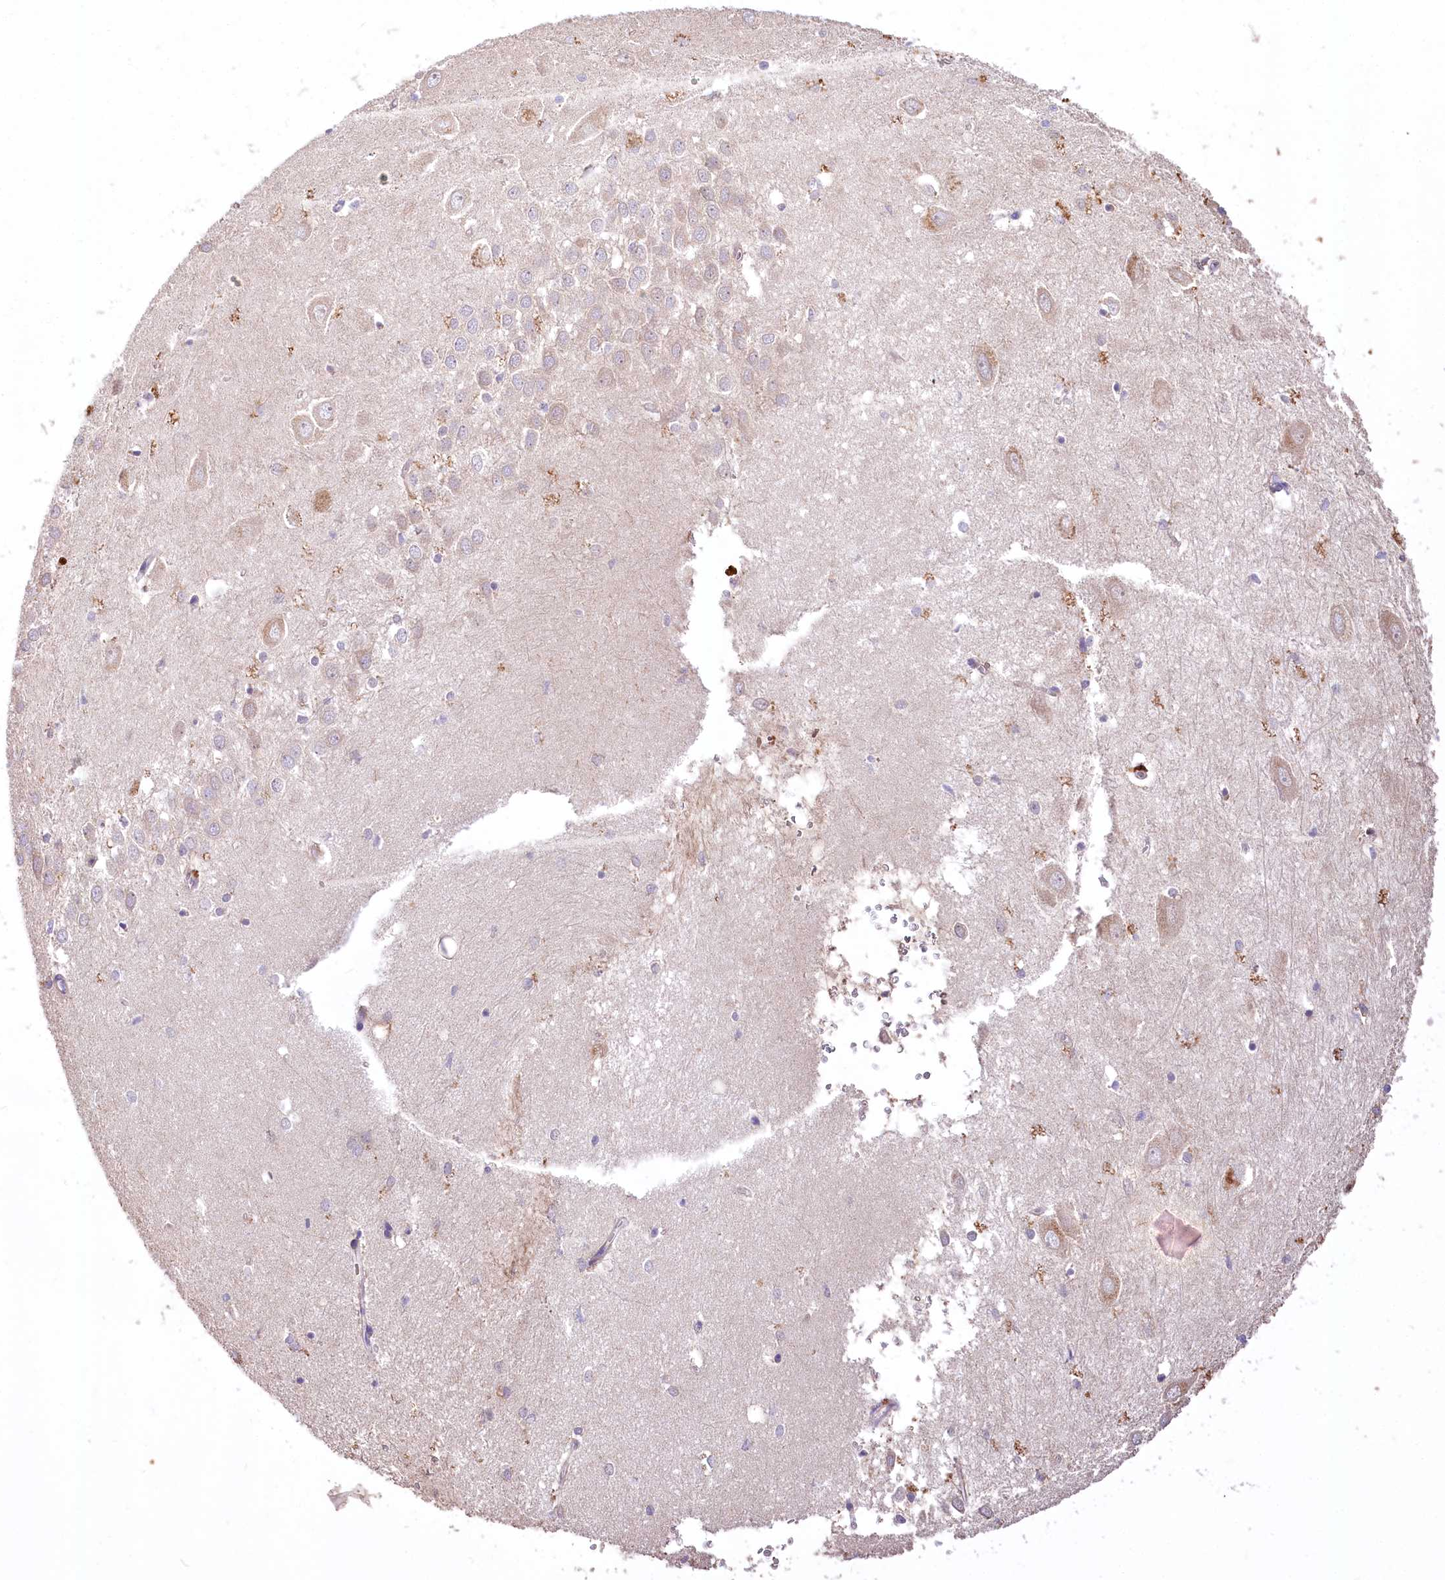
{"staining": {"intensity": "negative", "quantity": "none", "location": "none"}, "tissue": "hippocampus", "cell_type": "Glial cells", "image_type": "normal", "snomed": [{"axis": "morphology", "description": "Normal tissue, NOS"}, {"axis": "topography", "description": "Hippocampus"}], "caption": "DAB immunohistochemical staining of unremarkable hippocampus exhibits no significant staining in glial cells.", "gene": "PCYOX1L", "patient": {"sex": "female", "age": 64}}